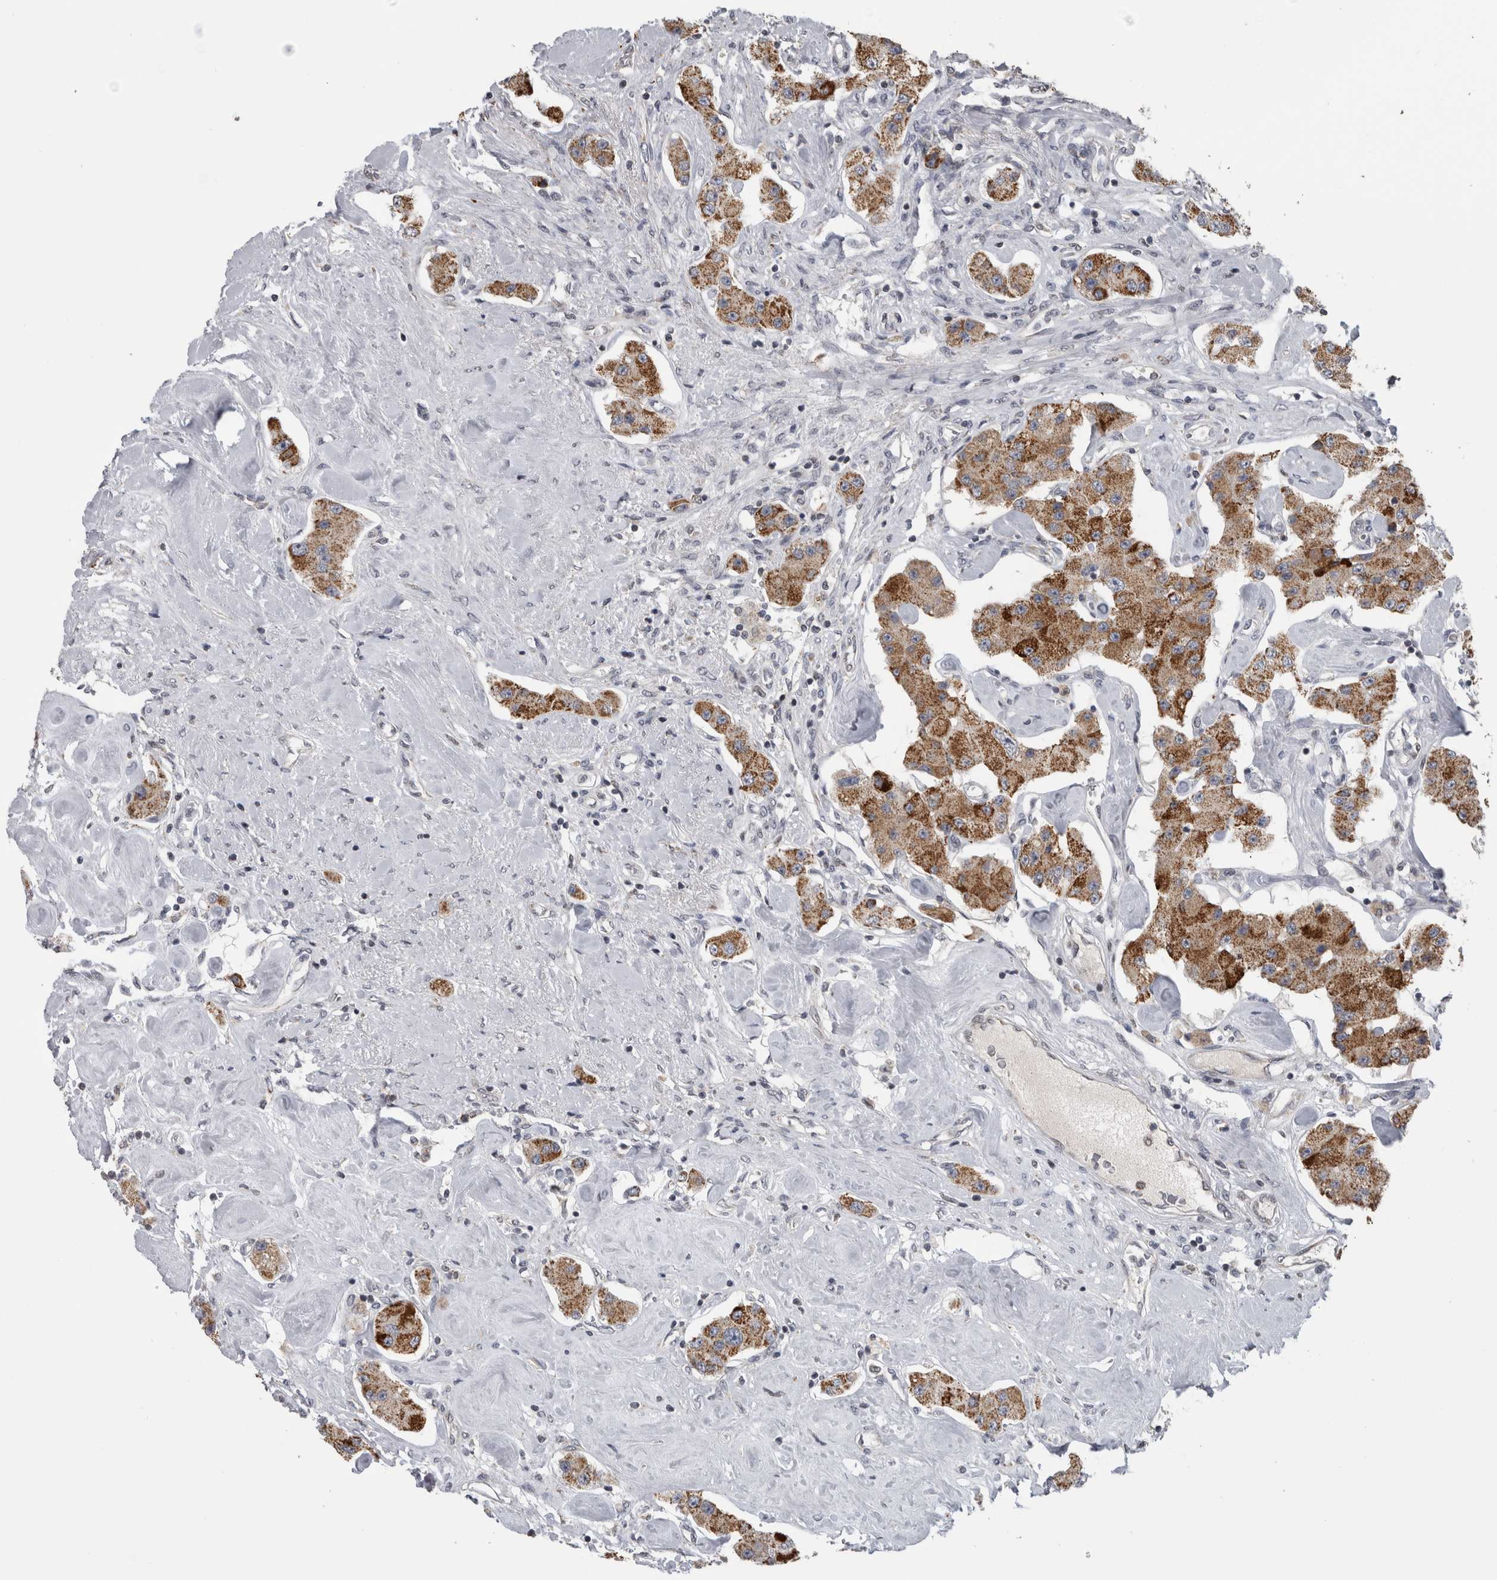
{"staining": {"intensity": "moderate", "quantity": ">75%", "location": "cytoplasmic/membranous"}, "tissue": "carcinoid", "cell_type": "Tumor cells", "image_type": "cancer", "snomed": [{"axis": "morphology", "description": "Carcinoid, malignant, NOS"}, {"axis": "topography", "description": "Pancreas"}], "caption": "Carcinoid stained with a brown dye exhibits moderate cytoplasmic/membranous positive staining in about >75% of tumor cells.", "gene": "OR2K2", "patient": {"sex": "male", "age": 41}}